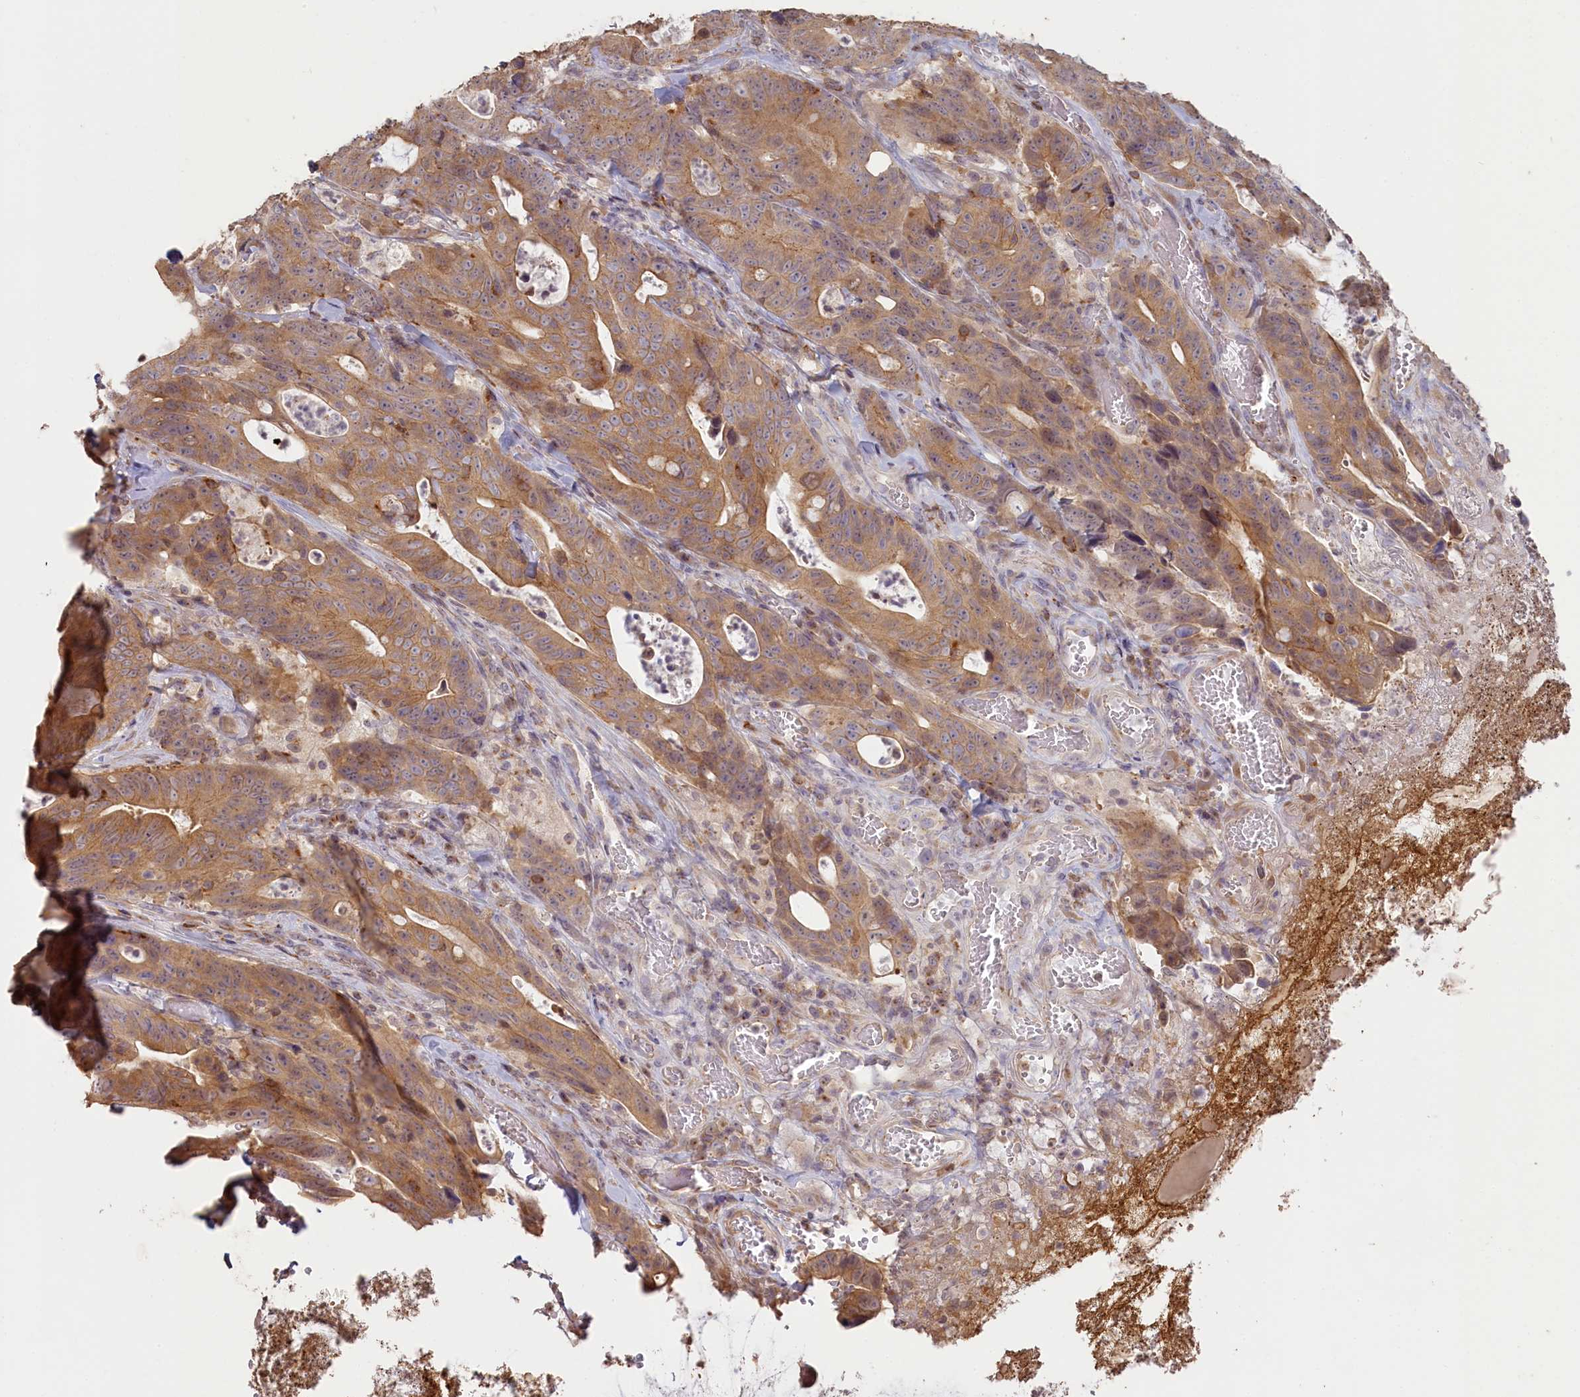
{"staining": {"intensity": "moderate", "quantity": ">75%", "location": "cytoplasmic/membranous"}, "tissue": "colorectal cancer", "cell_type": "Tumor cells", "image_type": "cancer", "snomed": [{"axis": "morphology", "description": "Adenocarcinoma, NOS"}, {"axis": "topography", "description": "Colon"}], "caption": "The photomicrograph shows a brown stain indicating the presence of a protein in the cytoplasmic/membranous of tumor cells in colorectal adenocarcinoma. The staining is performed using DAB brown chromogen to label protein expression. The nuclei are counter-stained blue using hematoxylin.", "gene": "MADD", "patient": {"sex": "female", "age": 82}}